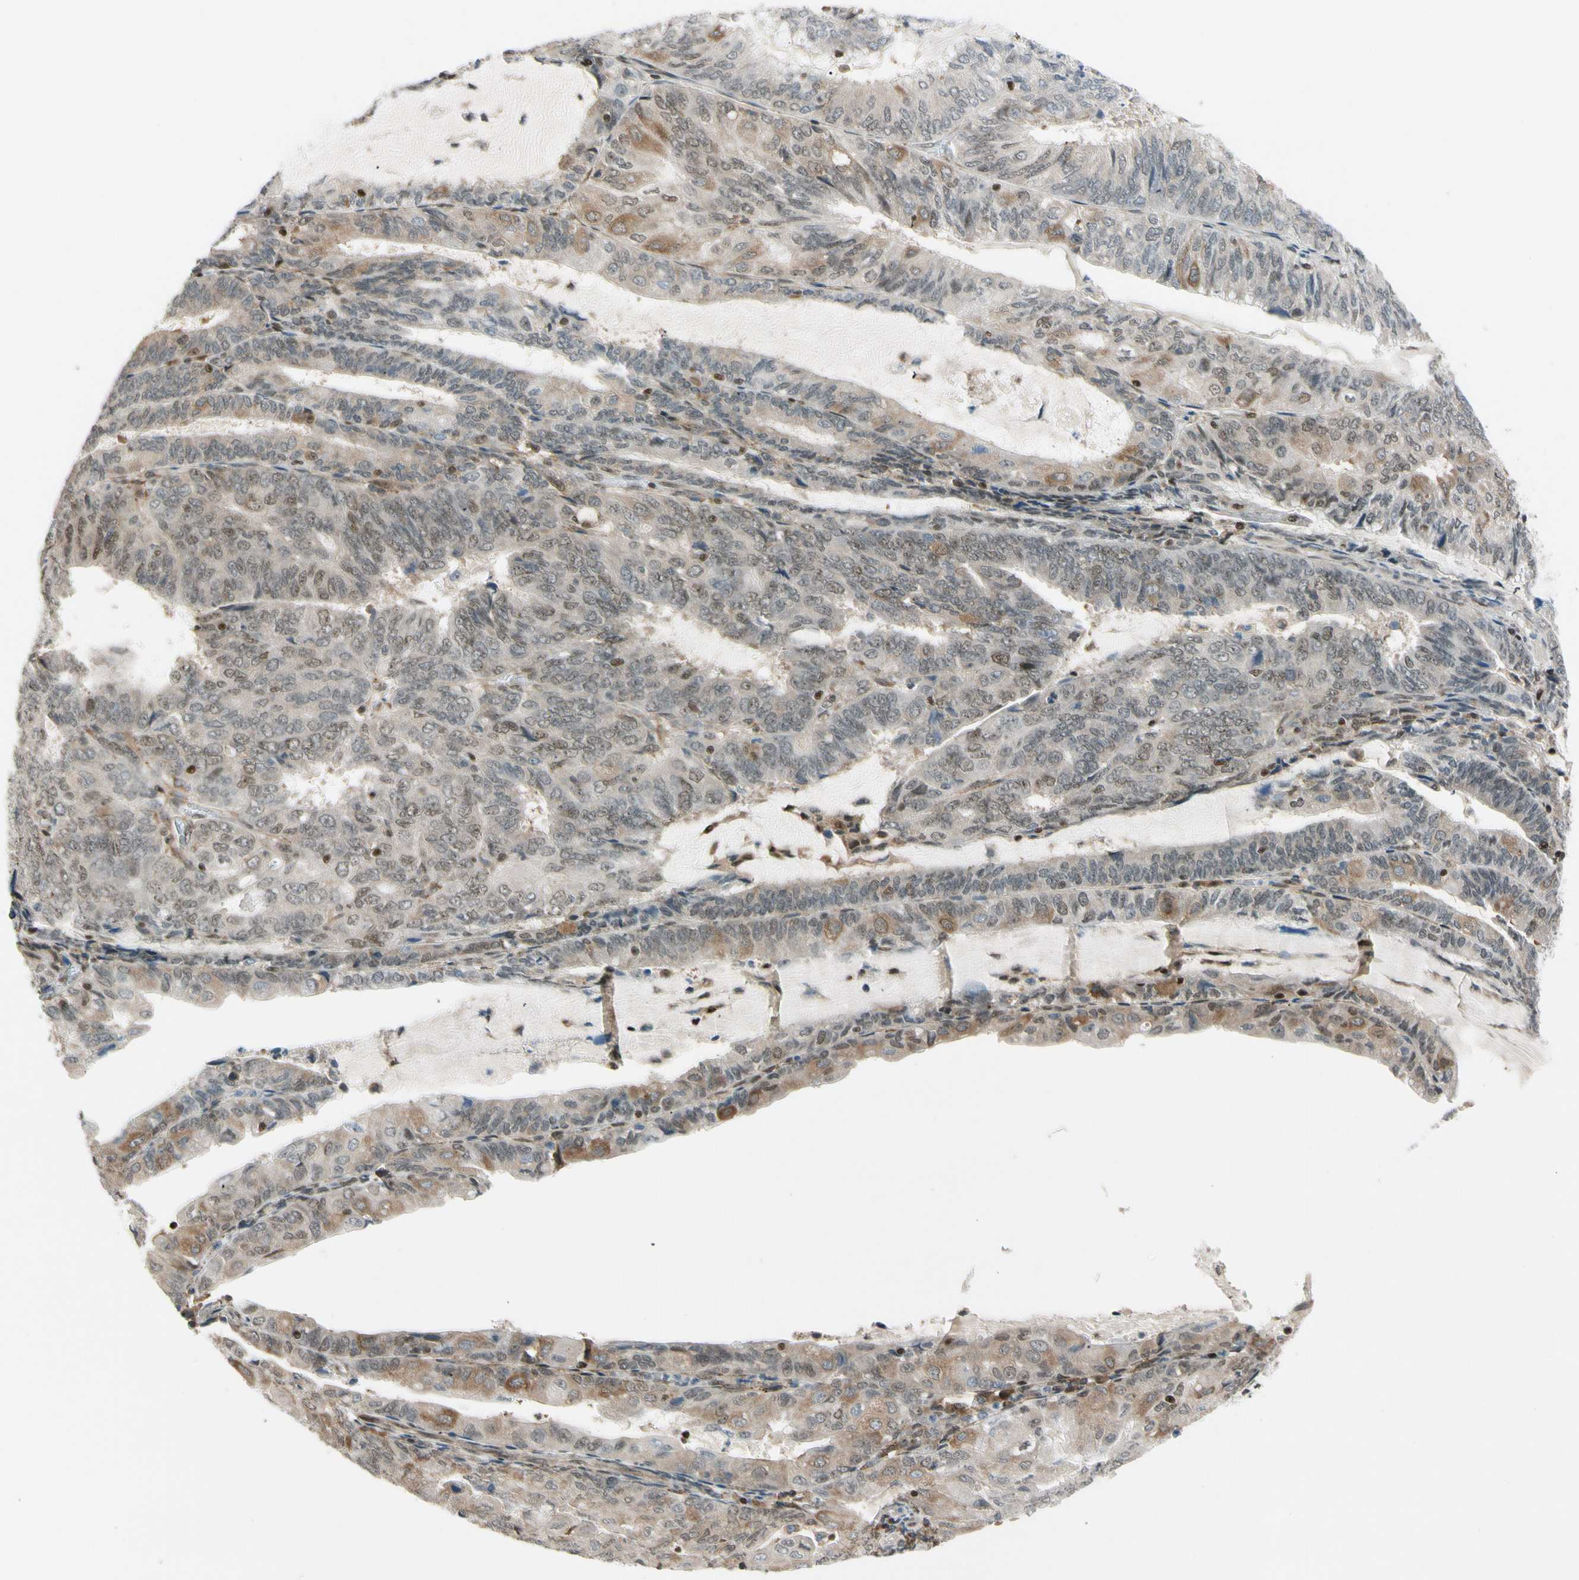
{"staining": {"intensity": "weak", "quantity": "25%-75%", "location": "cytoplasmic/membranous,nuclear"}, "tissue": "endometrial cancer", "cell_type": "Tumor cells", "image_type": "cancer", "snomed": [{"axis": "morphology", "description": "Adenocarcinoma, NOS"}, {"axis": "topography", "description": "Endometrium"}], "caption": "Endometrial cancer (adenocarcinoma) tissue shows weak cytoplasmic/membranous and nuclear positivity in about 25%-75% of tumor cells, visualized by immunohistochemistry.", "gene": "DAXX", "patient": {"sex": "female", "age": 81}}